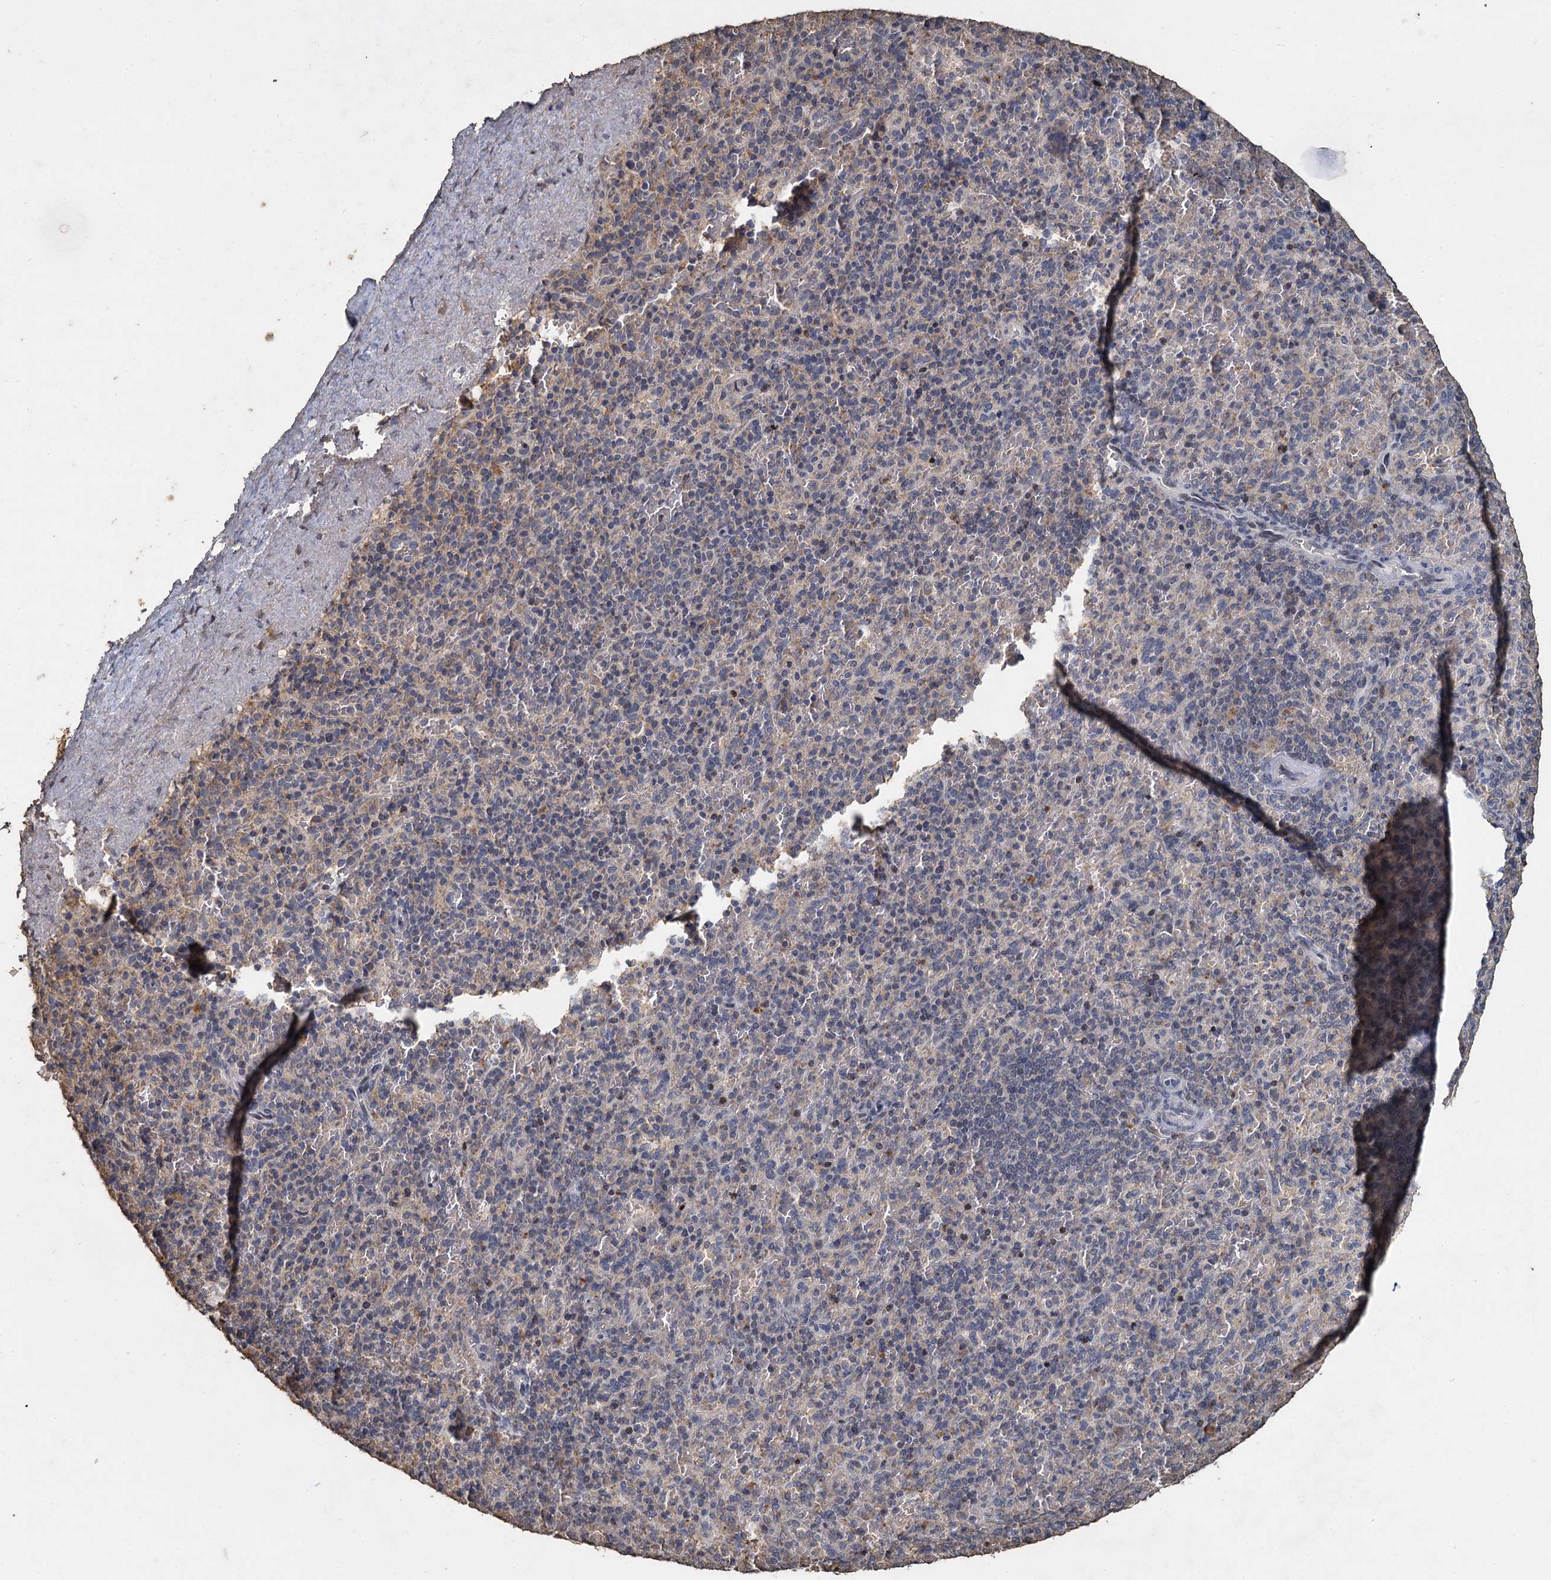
{"staining": {"intensity": "negative", "quantity": "none", "location": "none"}, "tissue": "spleen", "cell_type": "Cells in red pulp", "image_type": "normal", "snomed": [{"axis": "morphology", "description": "Normal tissue, NOS"}, {"axis": "topography", "description": "Spleen"}], "caption": "The immunohistochemistry (IHC) micrograph has no significant expression in cells in red pulp of spleen. The staining was performed using DAB to visualize the protein expression in brown, while the nuclei were stained in blue with hematoxylin (Magnification: 20x).", "gene": "CCDC61", "patient": {"sex": "male", "age": 82}}